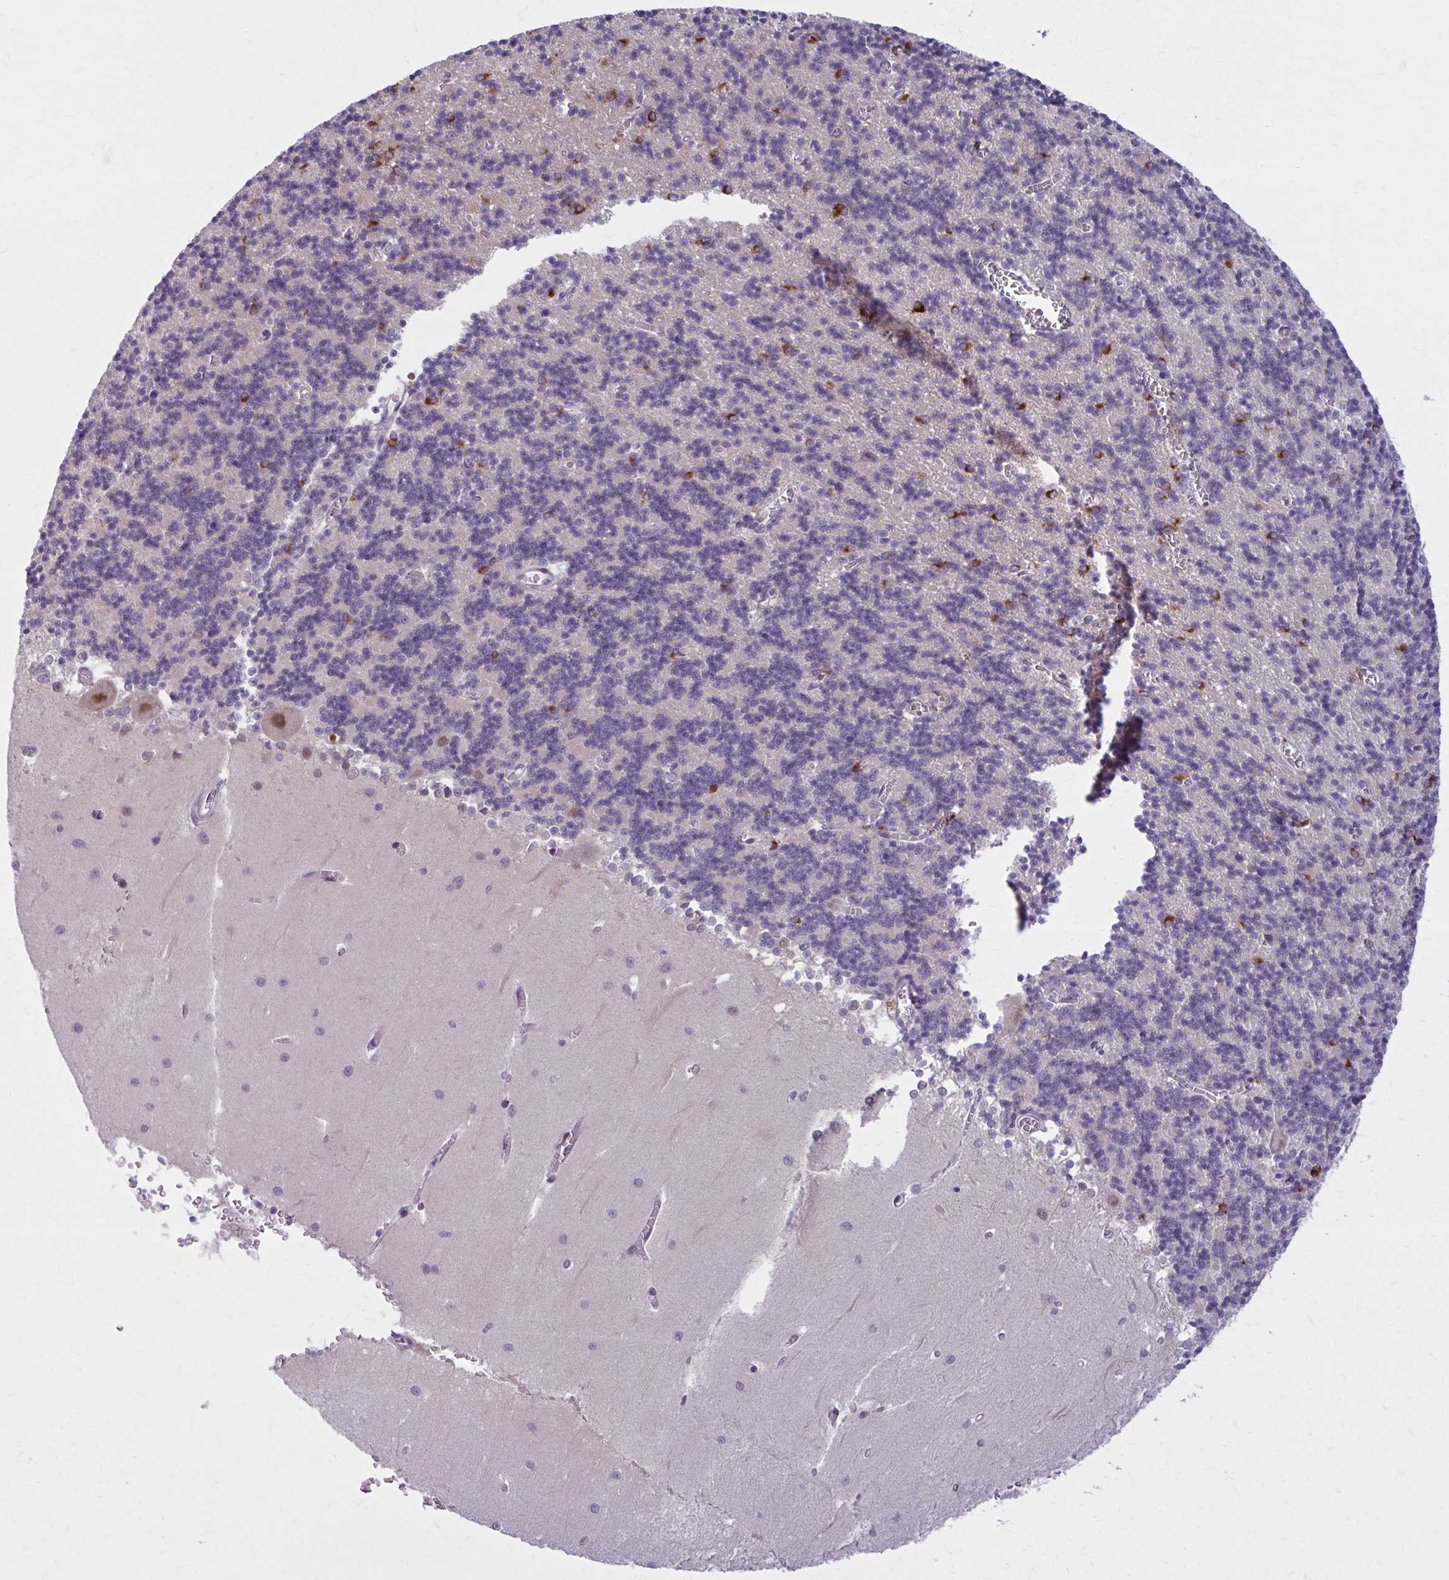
{"staining": {"intensity": "strong", "quantity": "<25%", "location": "cytoplasmic/membranous"}, "tissue": "cerebellum", "cell_type": "Cells in granular layer", "image_type": "normal", "snomed": [{"axis": "morphology", "description": "Normal tissue, NOS"}, {"axis": "topography", "description": "Cerebellum"}], "caption": "IHC (DAB) staining of normal human cerebellum reveals strong cytoplasmic/membranous protein staining in approximately <25% of cells in granular layer.", "gene": "NUMBL", "patient": {"sex": "male", "age": 37}}